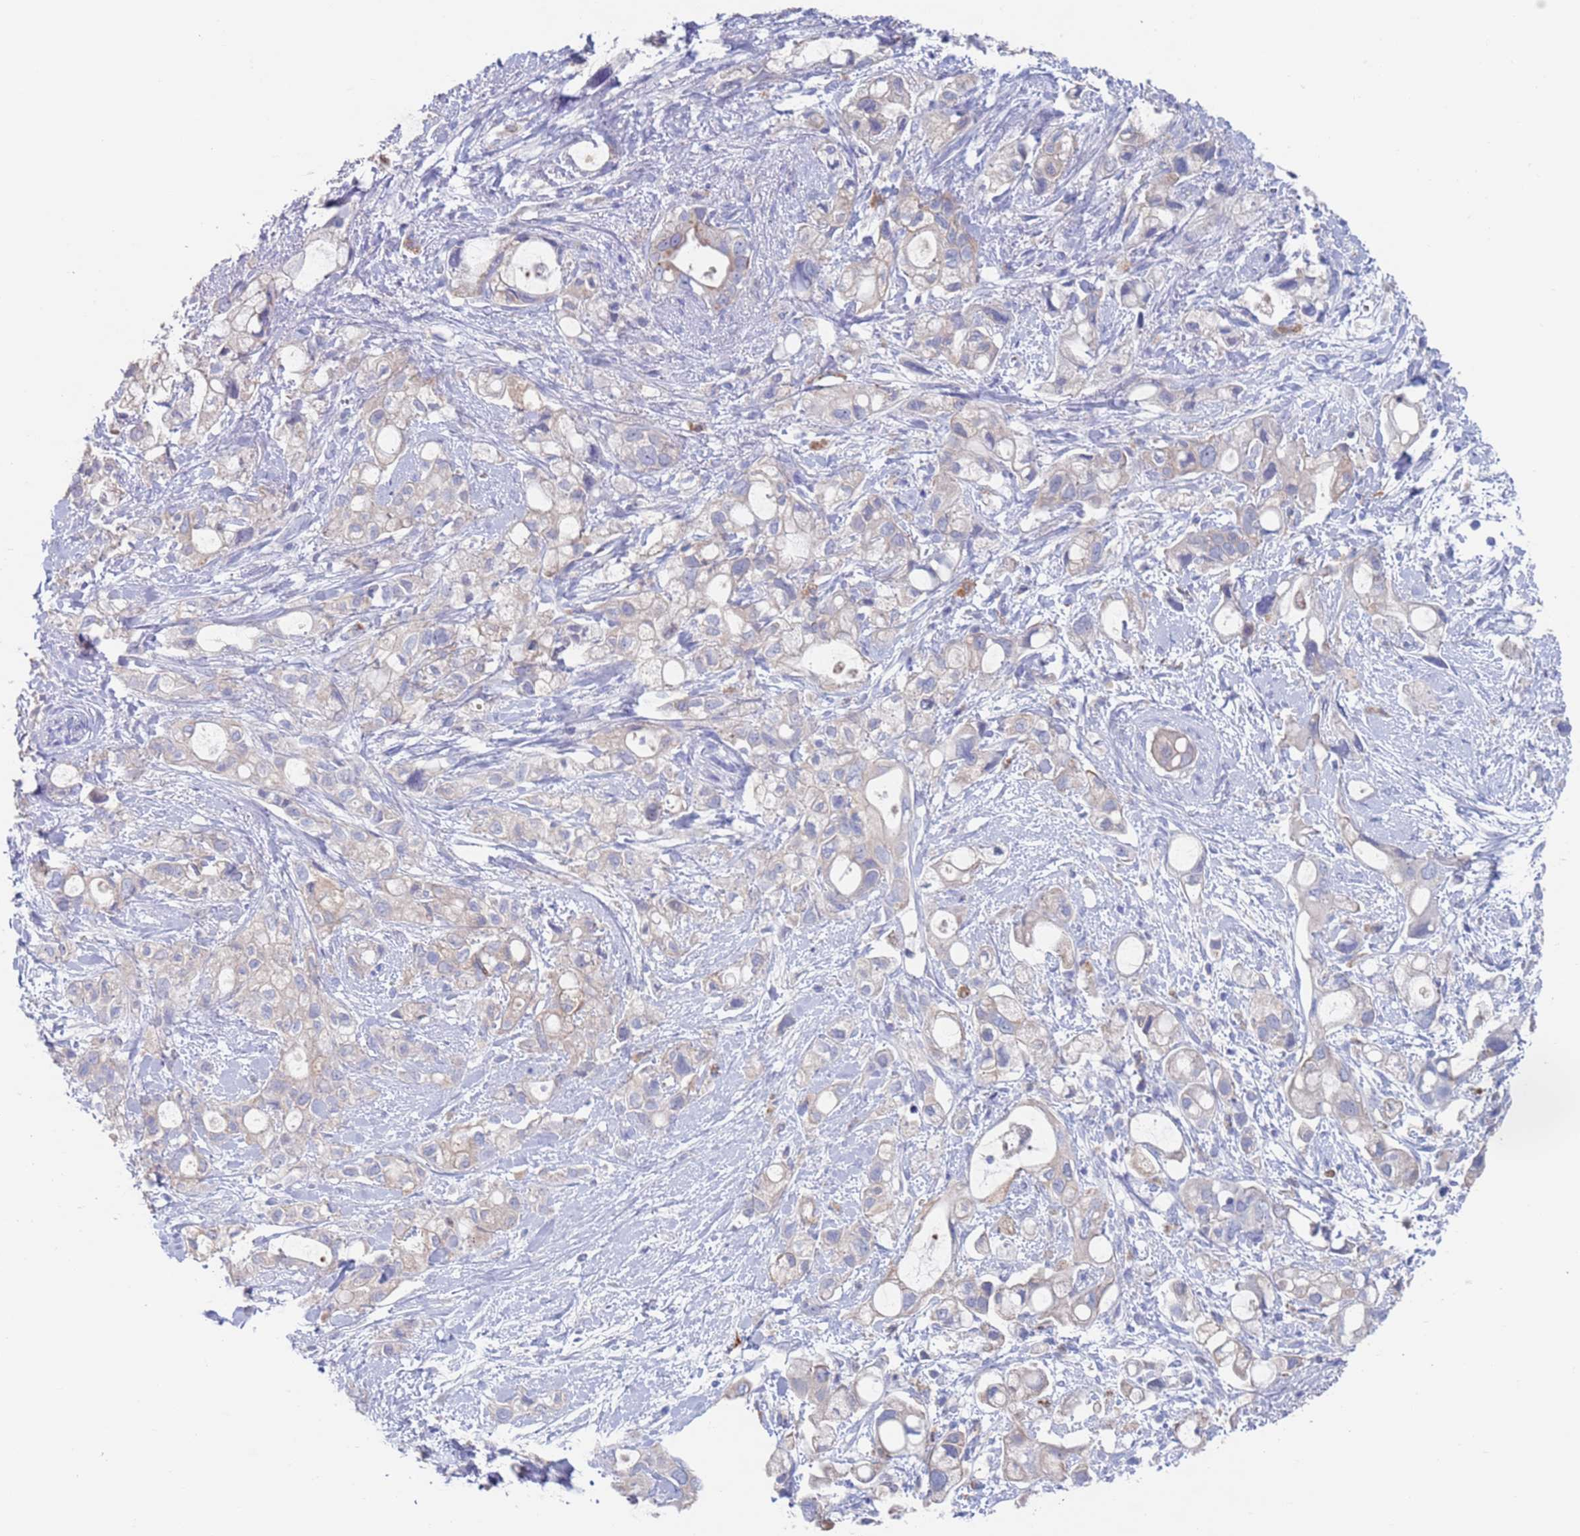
{"staining": {"intensity": "strong", "quantity": "<25%", "location": "cytoplasmic/membranous"}, "tissue": "pancreatic cancer", "cell_type": "Tumor cells", "image_type": "cancer", "snomed": [{"axis": "morphology", "description": "Adenocarcinoma, NOS"}, {"axis": "topography", "description": "Pancreas"}], "caption": "Brown immunohistochemical staining in pancreatic cancer reveals strong cytoplasmic/membranous staining in about <25% of tumor cells. The staining was performed using DAB, with brown indicating positive protein expression. Nuclei are stained blue with hematoxylin.", "gene": "FUCA1", "patient": {"sex": "female", "age": 56}}